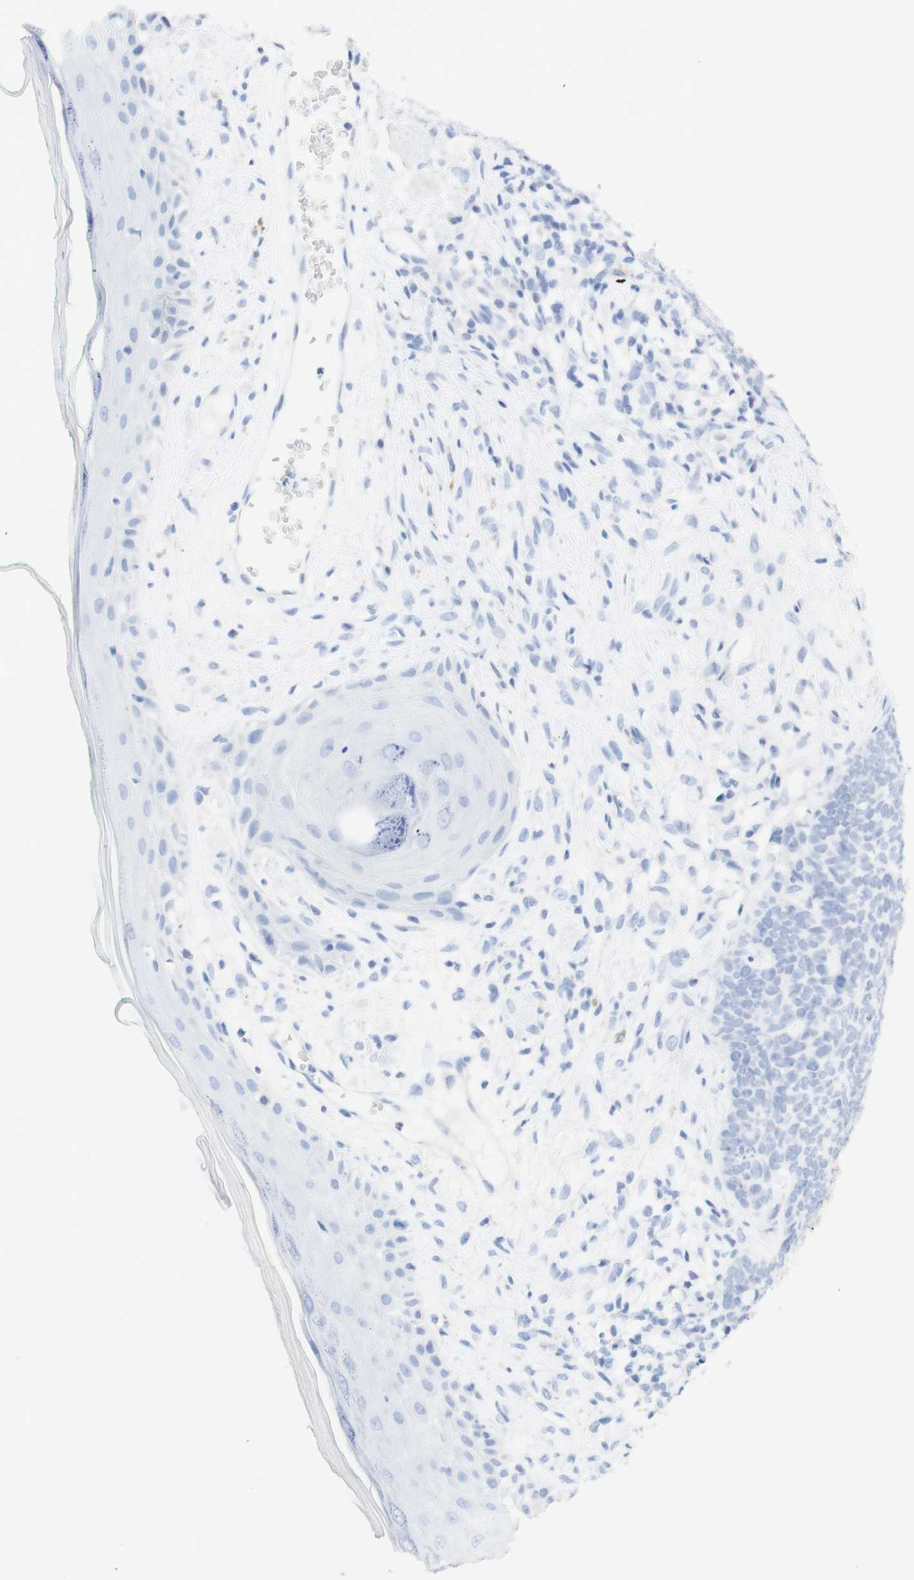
{"staining": {"intensity": "negative", "quantity": "none", "location": "none"}, "tissue": "skin cancer", "cell_type": "Tumor cells", "image_type": "cancer", "snomed": [{"axis": "morphology", "description": "Basal cell carcinoma"}, {"axis": "topography", "description": "Skin"}], "caption": "Tumor cells are negative for brown protein staining in basal cell carcinoma (skin). Nuclei are stained in blue.", "gene": "TPO", "patient": {"sex": "female", "age": 84}}